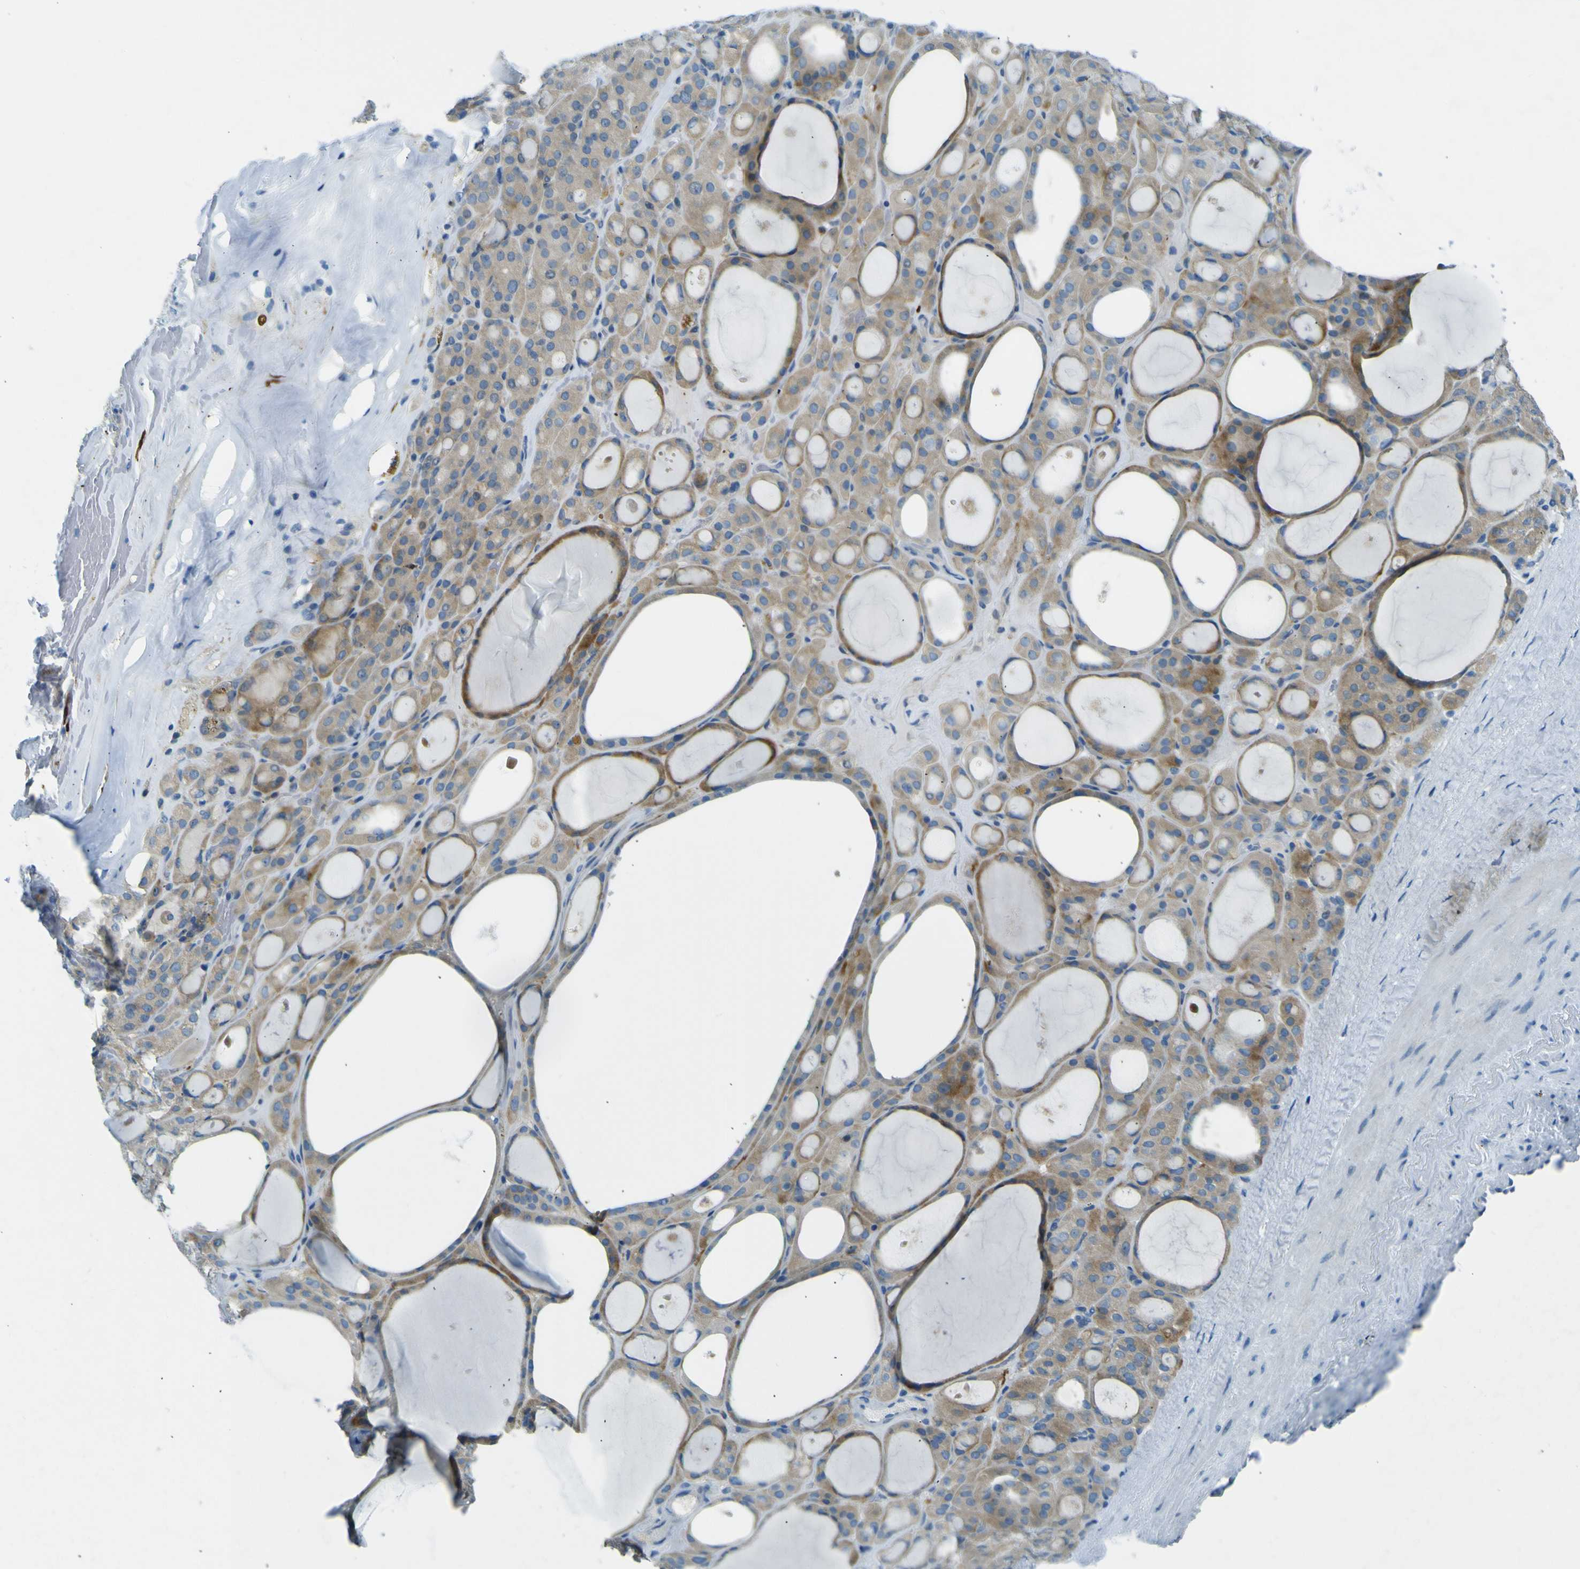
{"staining": {"intensity": "moderate", "quantity": "25%-75%", "location": "cytoplasmic/membranous"}, "tissue": "thyroid gland", "cell_type": "Glandular cells", "image_type": "normal", "snomed": [{"axis": "morphology", "description": "Normal tissue, NOS"}, {"axis": "morphology", "description": "Carcinoma, NOS"}, {"axis": "topography", "description": "Thyroid gland"}], "caption": "Human thyroid gland stained with a brown dye exhibits moderate cytoplasmic/membranous positive positivity in about 25%-75% of glandular cells.", "gene": "SORCS1", "patient": {"sex": "female", "age": 86}}